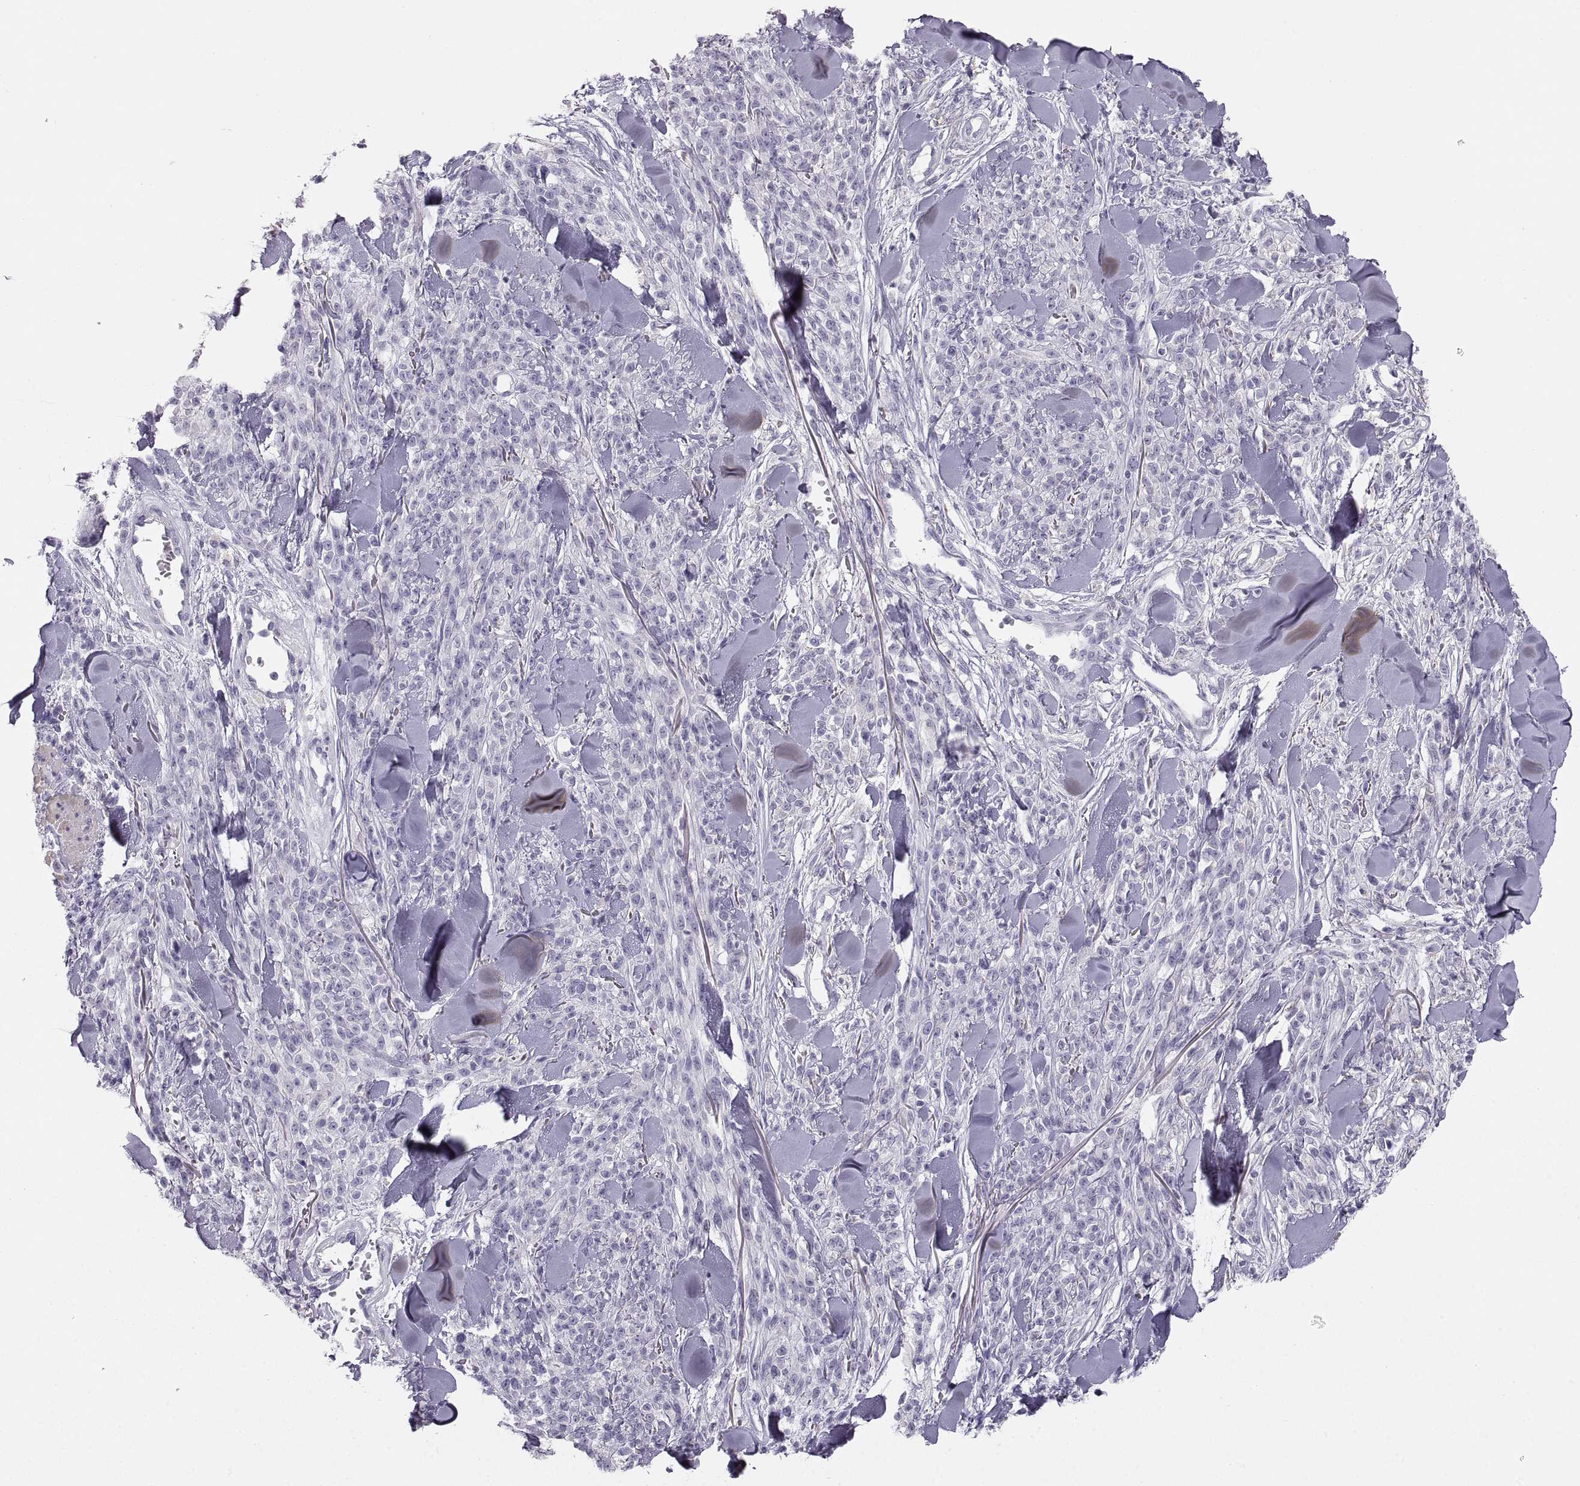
{"staining": {"intensity": "negative", "quantity": "none", "location": "none"}, "tissue": "melanoma", "cell_type": "Tumor cells", "image_type": "cancer", "snomed": [{"axis": "morphology", "description": "Malignant melanoma, NOS"}, {"axis": "topography", "description": "Skin"}, {"axis": "topography", "description": "Skin of trunk"}], "caption": "High power microscopy image of an immunohistochemistry (IHC) micrograph of malignant melanoma, revealing no significant staining in tumor cells.", "gene": "COL9A3", "patient": {"sex": "male", "age": 74}}